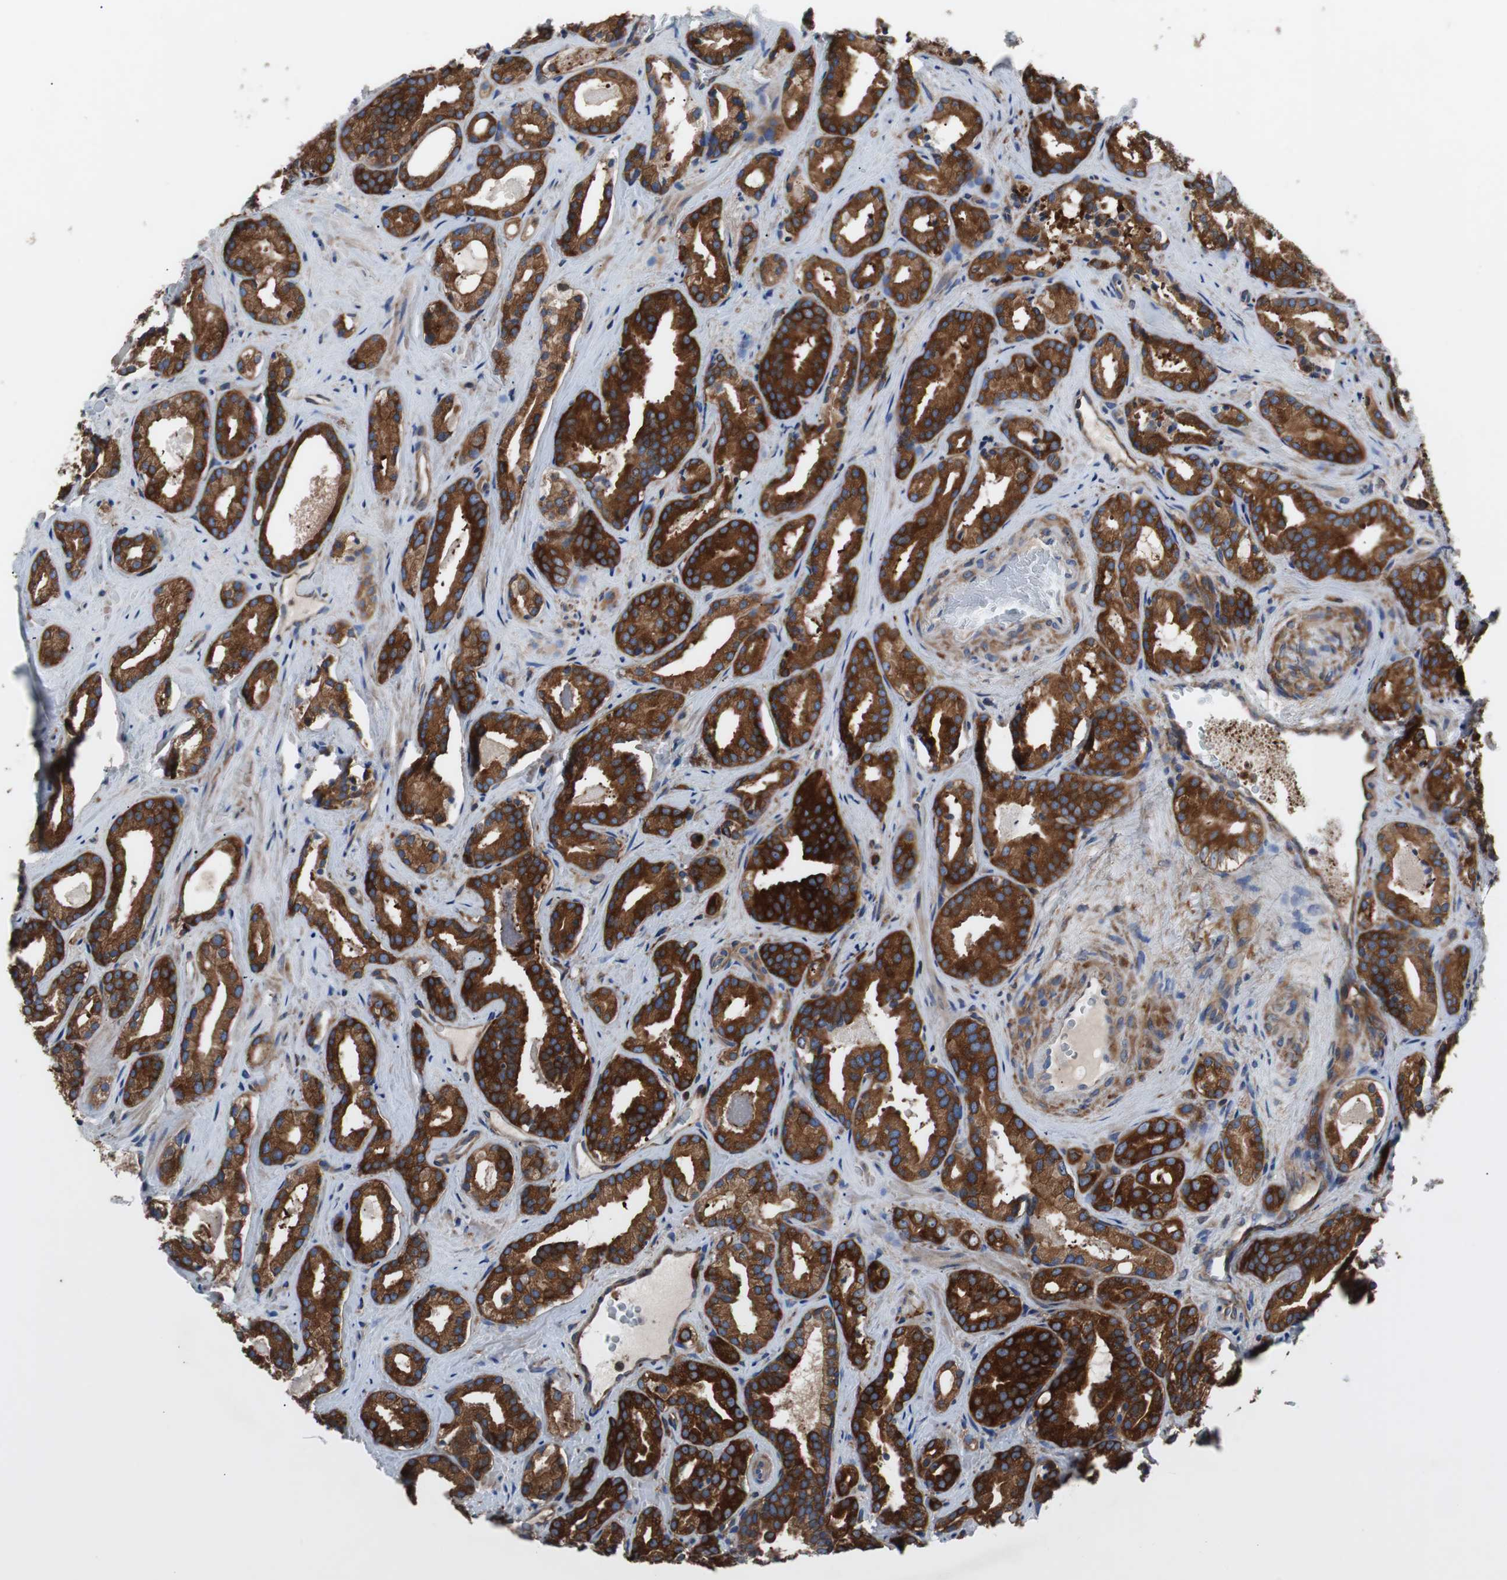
{"staining": {"intensity": "strong", "quantity": ">75%", "location": "cytoplasmic/membranous"}, "tissue": "prostate cancer", "cell_type": "Tumor cells", "image_type": "cancer", "snomed": [{"axis": "morphology", "description": "Adenocarcinoma, Low grade"}, {"axis": "topography", "description": "Prostate"}], "caption": "Tumor cells show strong cytoplasmic/membranous expression in about >75% of cells in prostate adenocarcinoma (low-grade).", "gene": "GYS1", "patient": {"sex": "male", "age": 63}}